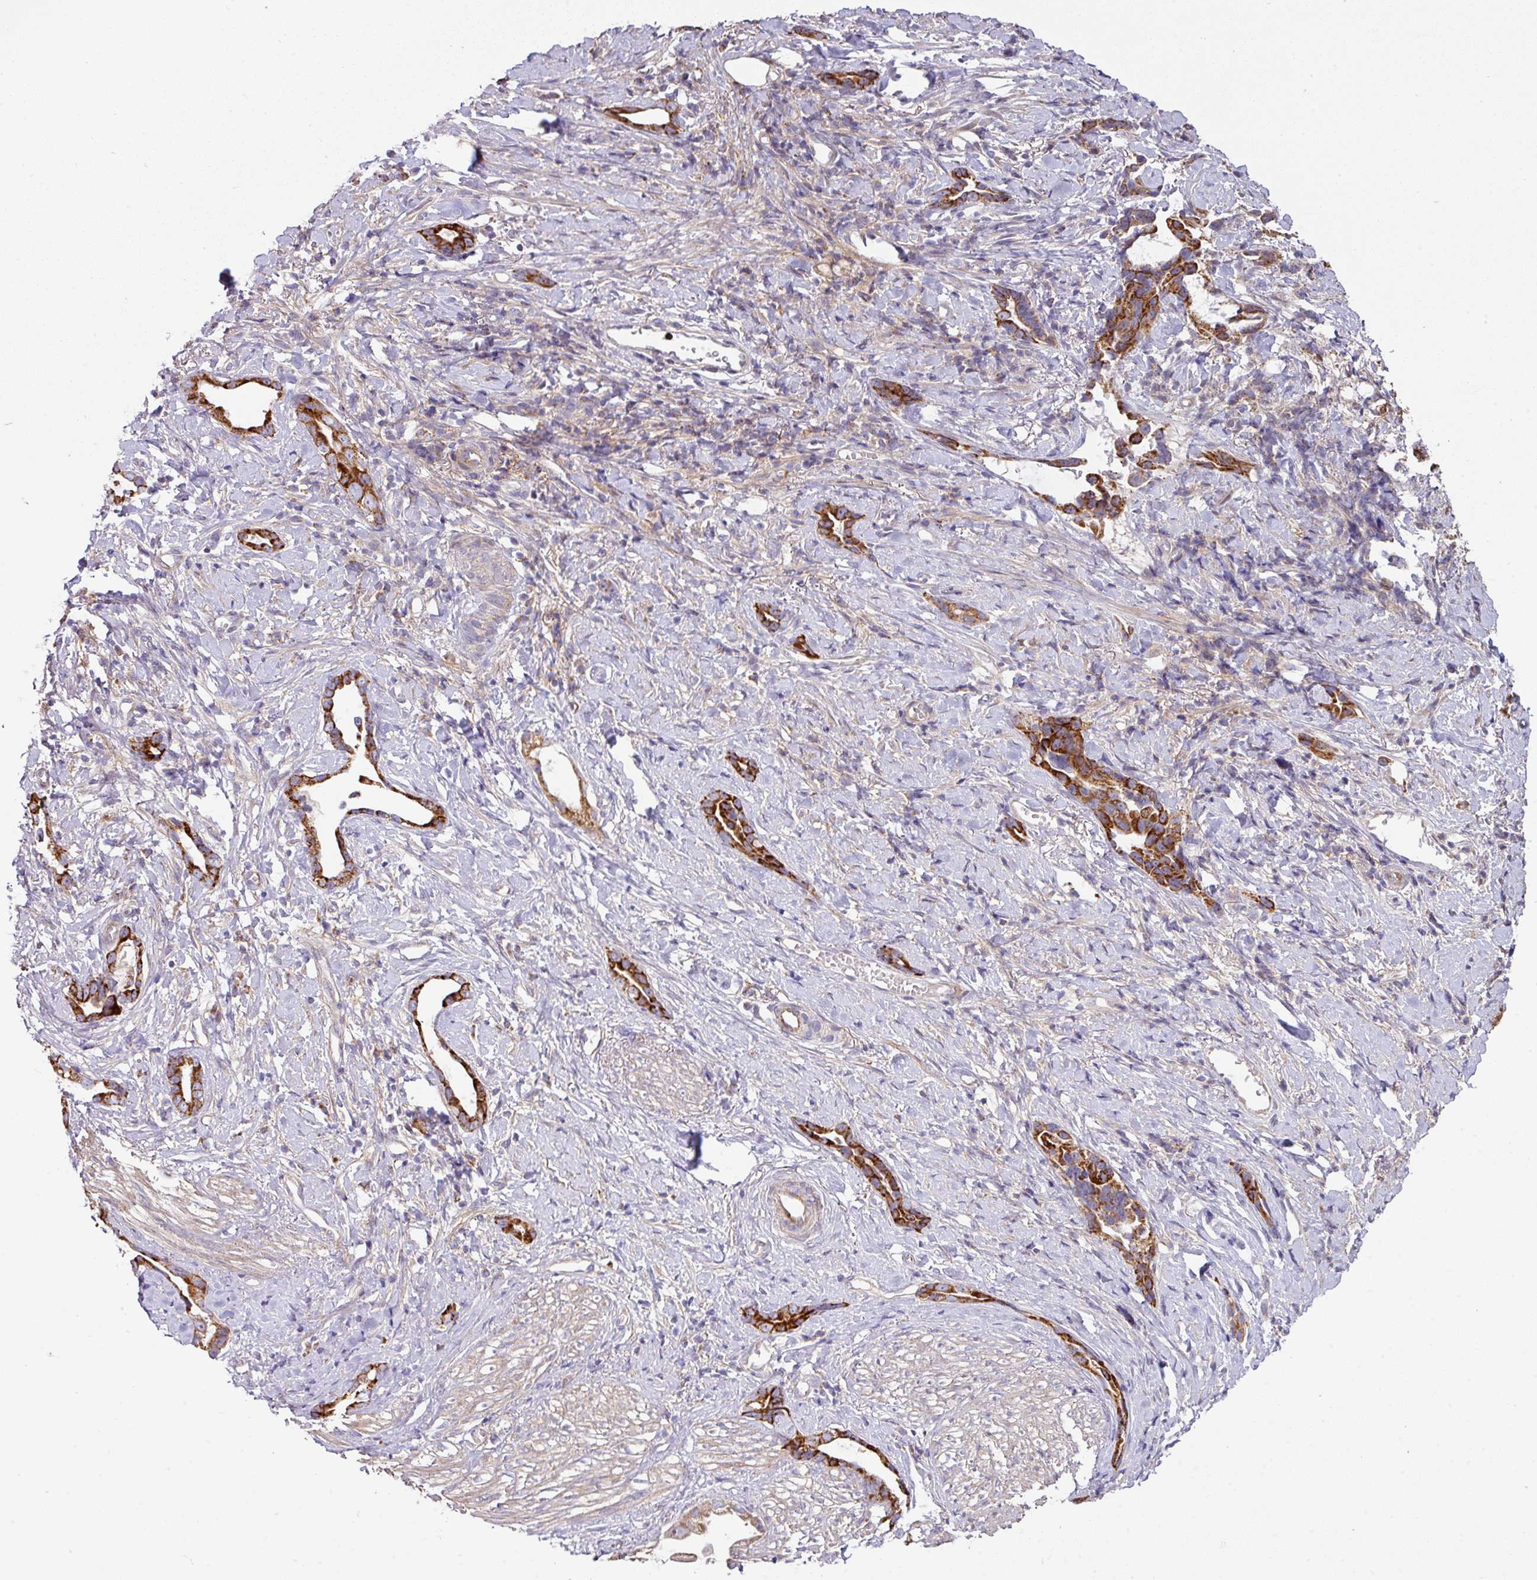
{"staining": {"intensity": "strong", "quantity": ">75%", "location": "cytoplasmic/membranous"}, "tissue": "stomach cancer", "cell_type": "Tumor cells", "image_type": "cancer", "snomed": [{"axis": "morphology", "description": "Adenocarcinoma, NOS"}, {"axis": "topography", "description": "Stomach"}], "caption": "DAB (3,3'-diaminobenzidine) immunohistochemical staining of stomach cancer (adenocarcinoma) shows strong cytoplasmic/membranous protein staining in about >75% of tumor cells.", "gene": "STK35", "patient": {"sex": "male", "age": 55}}